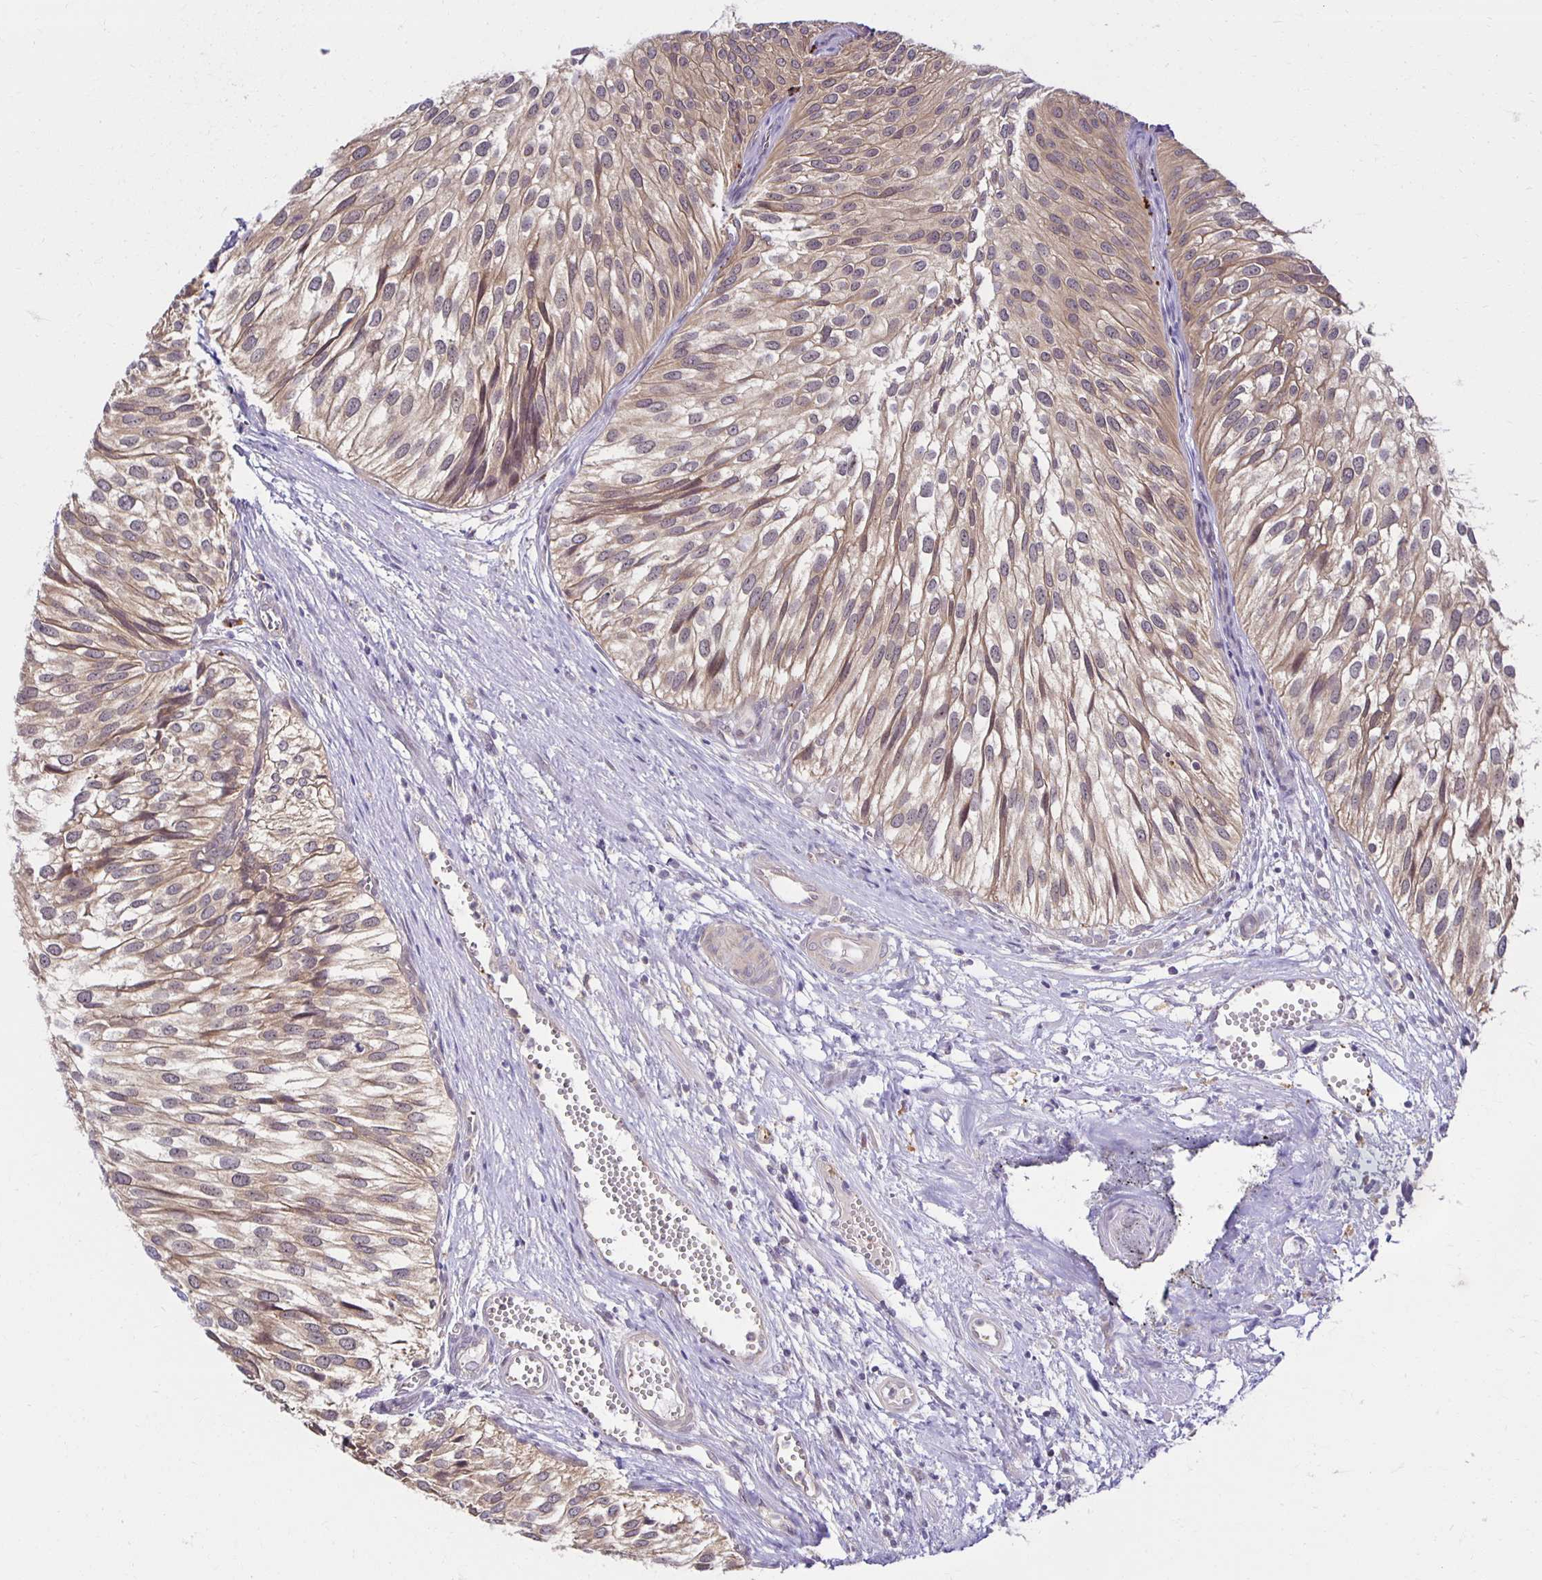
{"staining": {"intensity": "weak", "quantity": ">75%", "location": "cytoplasmic/membranous"}, "tissue": "urothelial cancer", "cell_type": "Tumor cells", "image_type": "cancer", "snomed": [{"axis": "morphology", "description": "Urothelial carcinoma, Low grade"}, {"axis": "topography", "description": "Urinary bladder"}], "caption": "A brown stain highlights weak cytoplasmic/membranous positivity of a protein in human urothelial cancer tumor cells.", "gene": "MIEN1", "patient": {"sex": "male", "age": 91}}